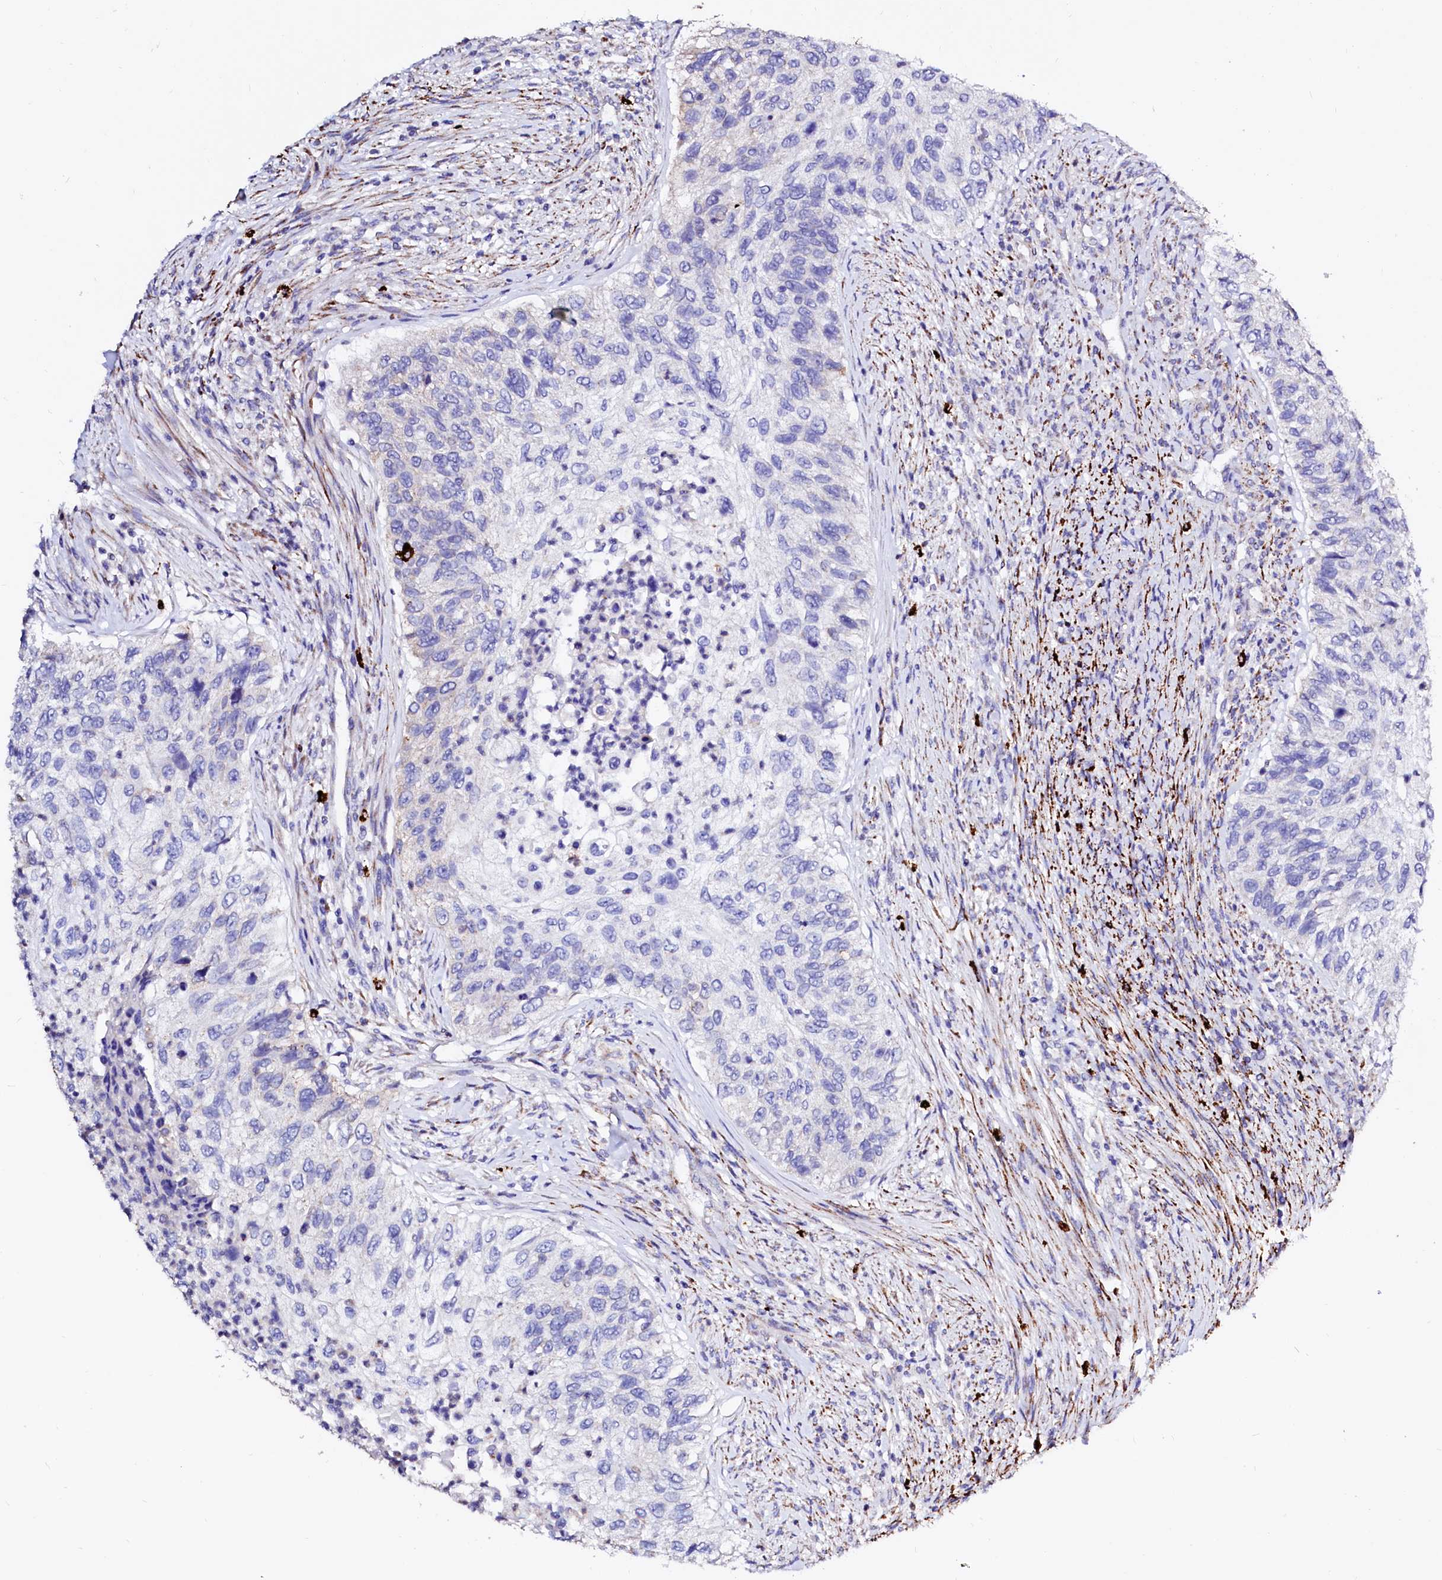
{"staining": {"intensity": "negative", "quantity": "none", "location": "none"}, "tissue": "urothelial cancer", "cell_type": "Tumor cells", "image_type": "cancer", "snomed": [{"axis": "morphology", "description": "Urothelial carcinoma, High grade"}, {"axis": "topography", "description": "Urinary bladder"}], "caption": "High-grade urothelial carcinoma stained for a protein using immunohistochemistry (IHC) demonstrates no staining tumor cells.", "gene": "MAOB", "patient": {"sex": "female", "age": 60}}